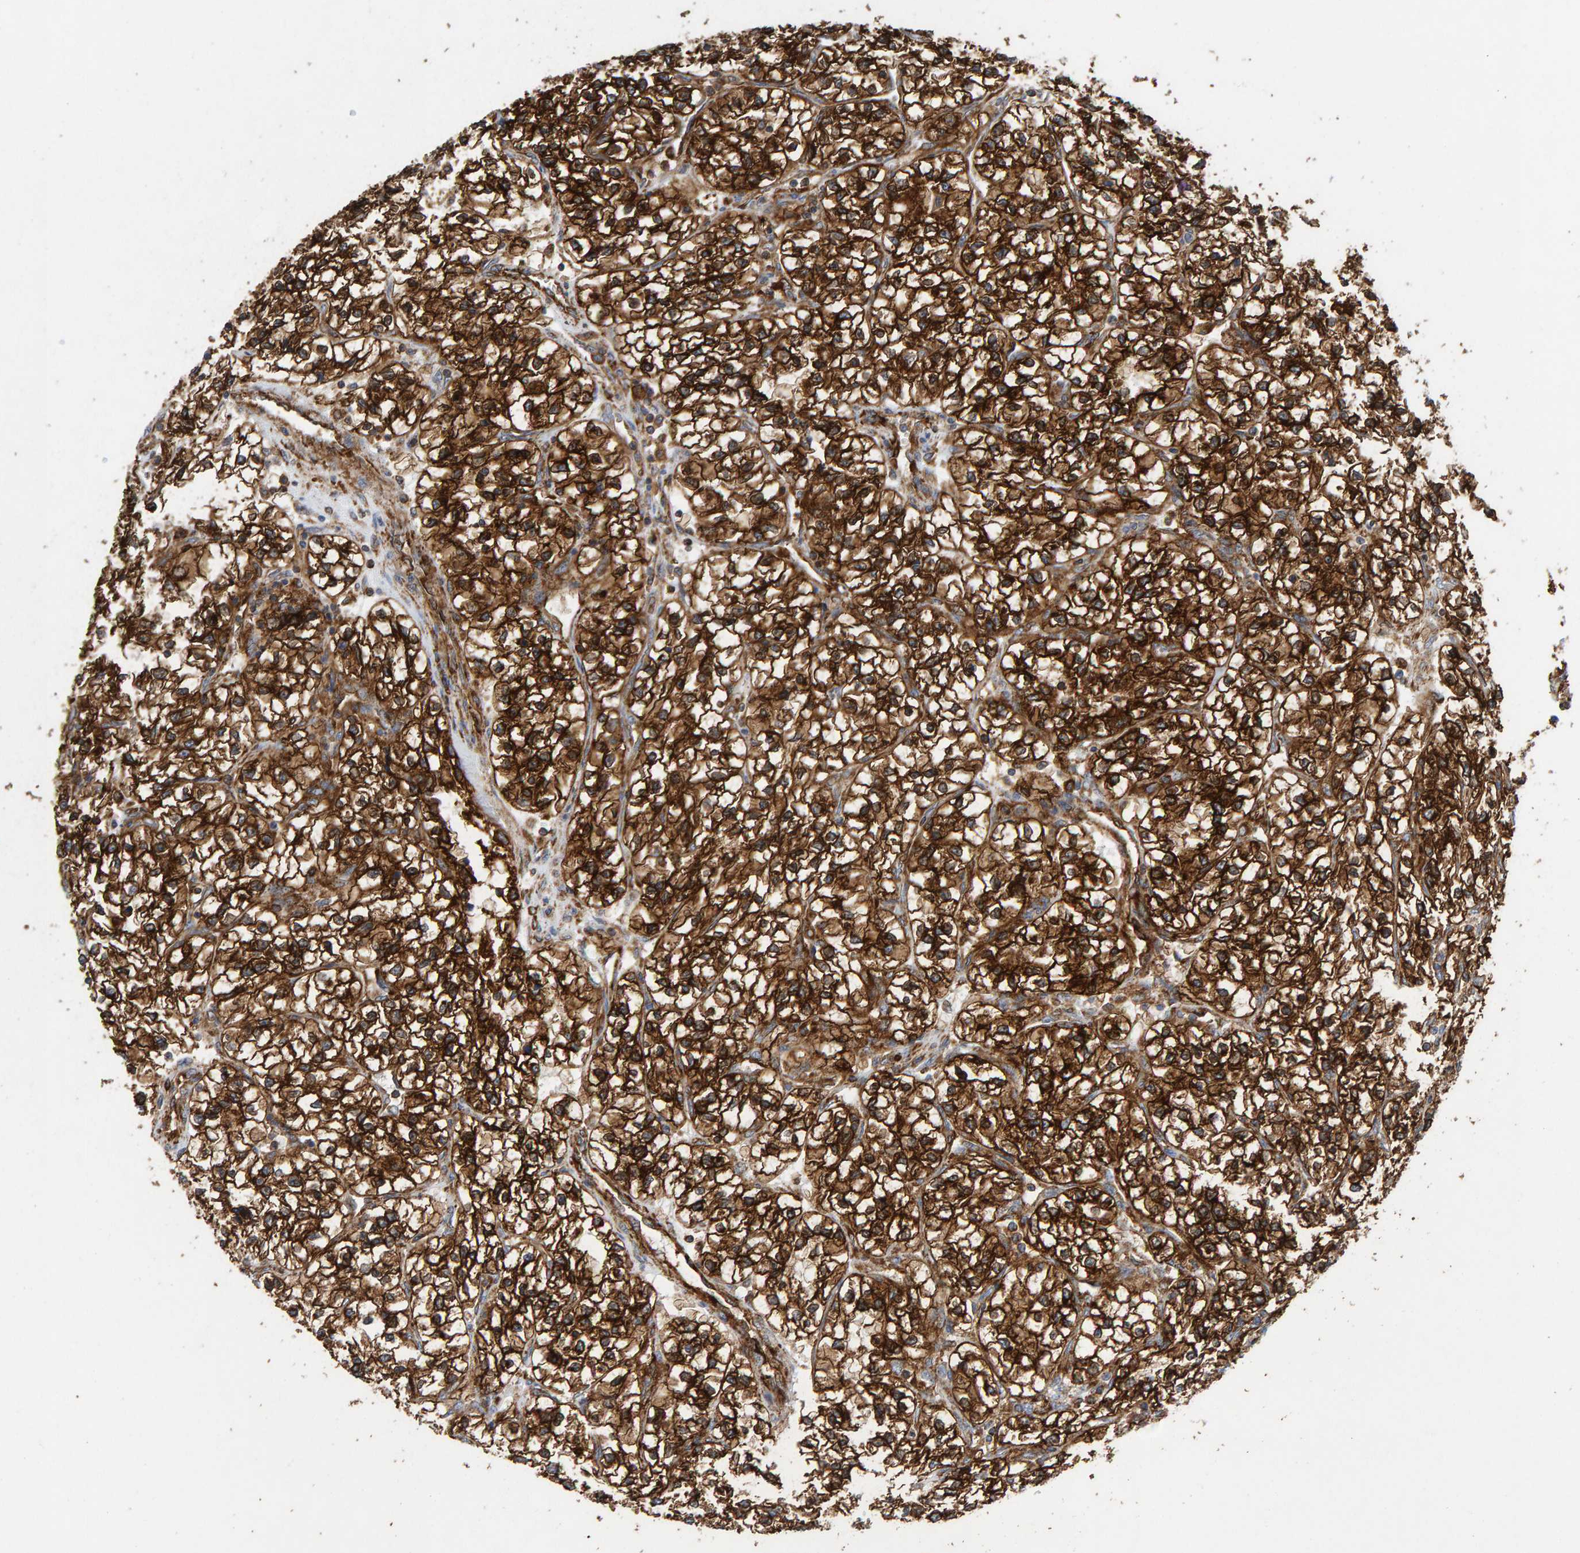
{"staining": {"intensity": "strong", "quantity": ">75%", "location": "cytoplasmic/membranous"}, "tissue": "renal cancer", "cell_type": "Tumor cells", "image_type": "cancer", "snomed": [{"axis": "morphology", "description": "Adenocarcinoma, NOS"}, {"axis": "topography", "description": "Kidney"}], "caption": "Strong cytoplasmic/membranous staining is present in approximately >75% of tumor cells in renal cancer.", "gene": "MVP", "patient": {"sex": "female", "age": 57}}